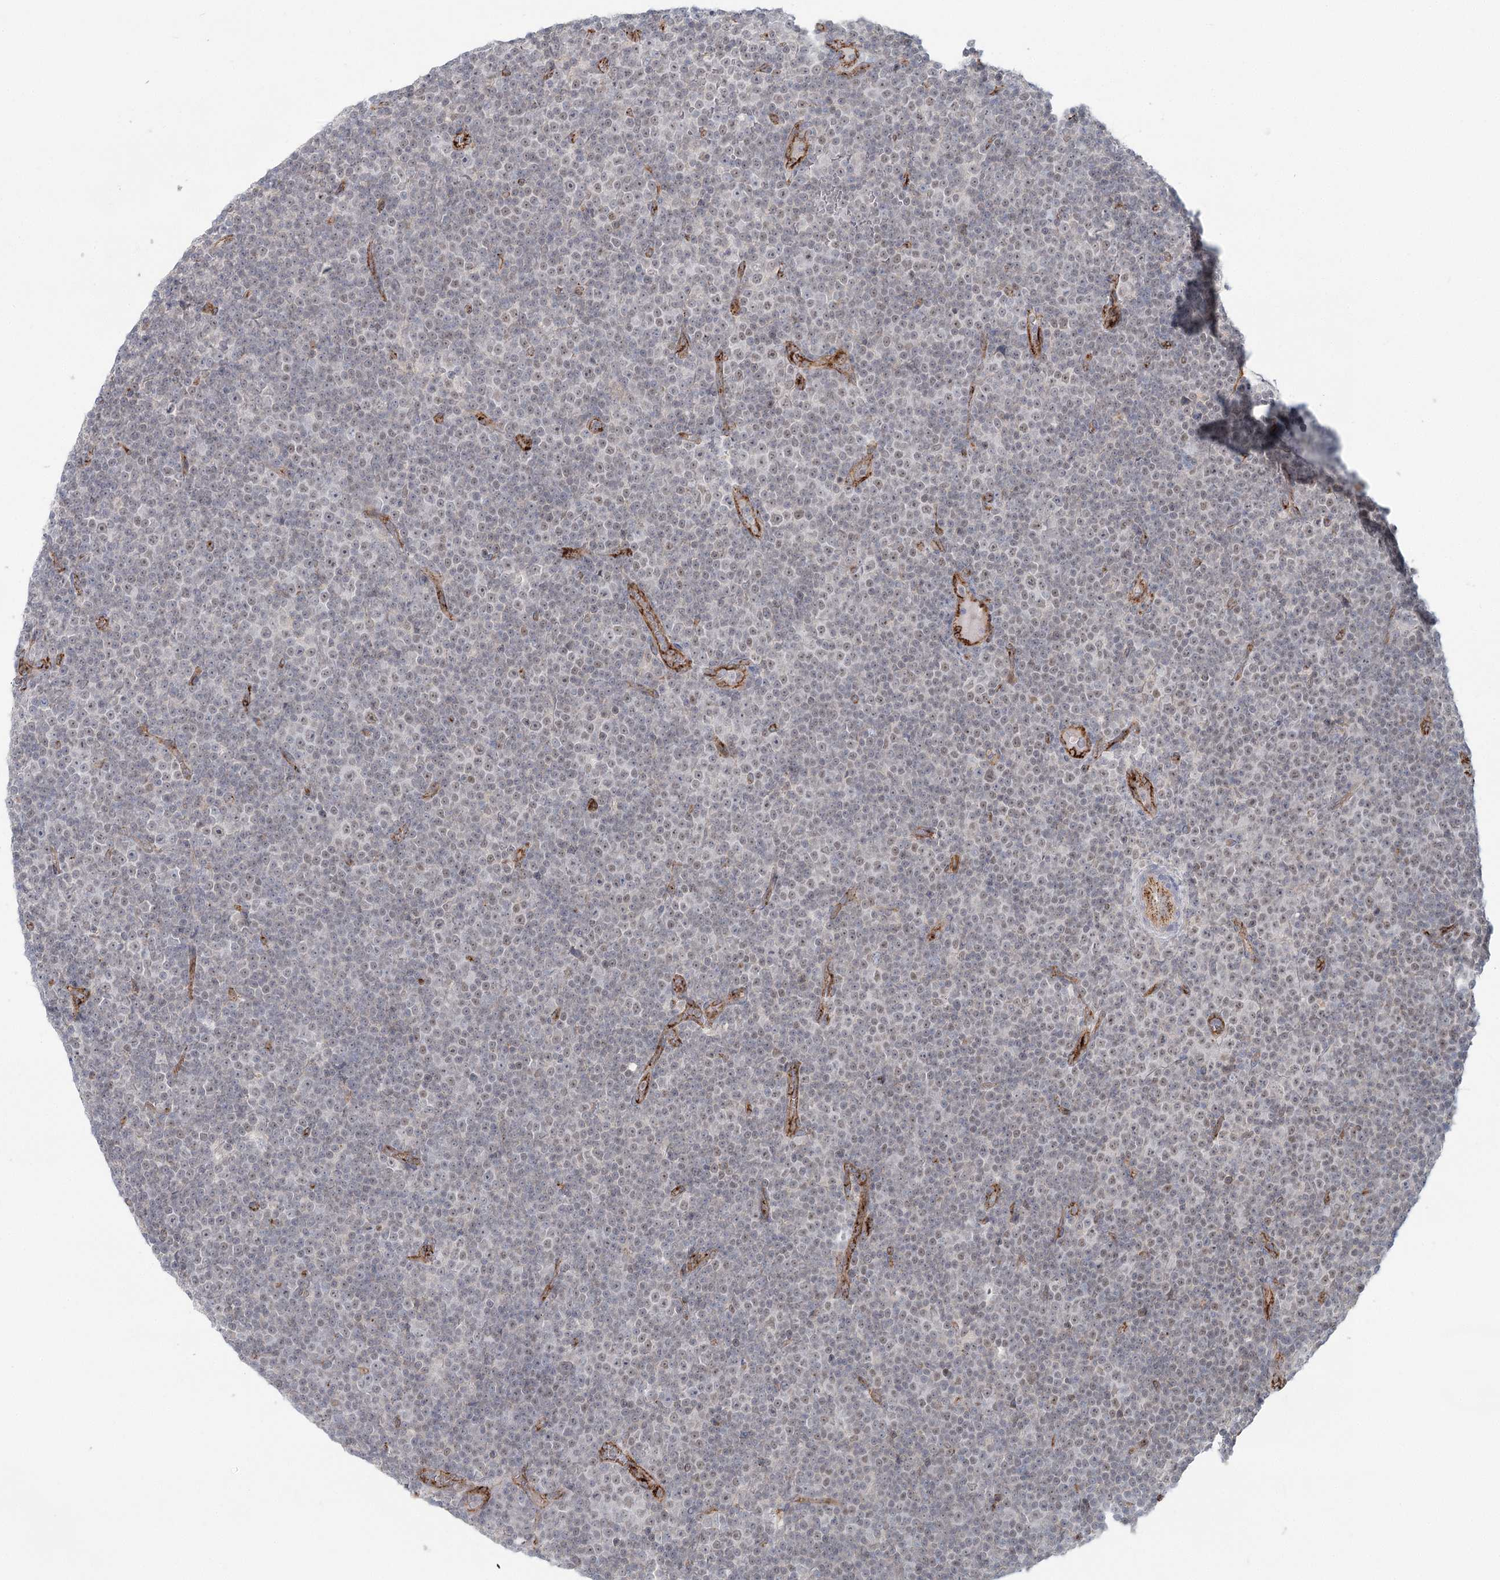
{"staining": {"intensity": "negative", "quantity": "none", "location": "none"}, "tissue": "lymphoma", "cell_type": "Tumor cells", "image_type": "cancer", "snomed": [{"axis": "morphology", "description": "Malignant lymphoma, non-Hodgkin's type, Low grade"}, {"axis": "topography", "description": "Lymph node"}], "caption": "A high-resolution photomicrograph shows IHC staining of low-grade malignant lymphoma, non-Hodgkin's type, which exhibits no significant expression in tumor cells. (Stains: DAB (3,3'-diaminobenzidine) immunohistochemistry (IHC) with hematoxylin counter stain, Microscopy: brightfield microscopy at high magnification).", "gene": "KBTBD4", "patient": {"sex": "female", "age": 67}}